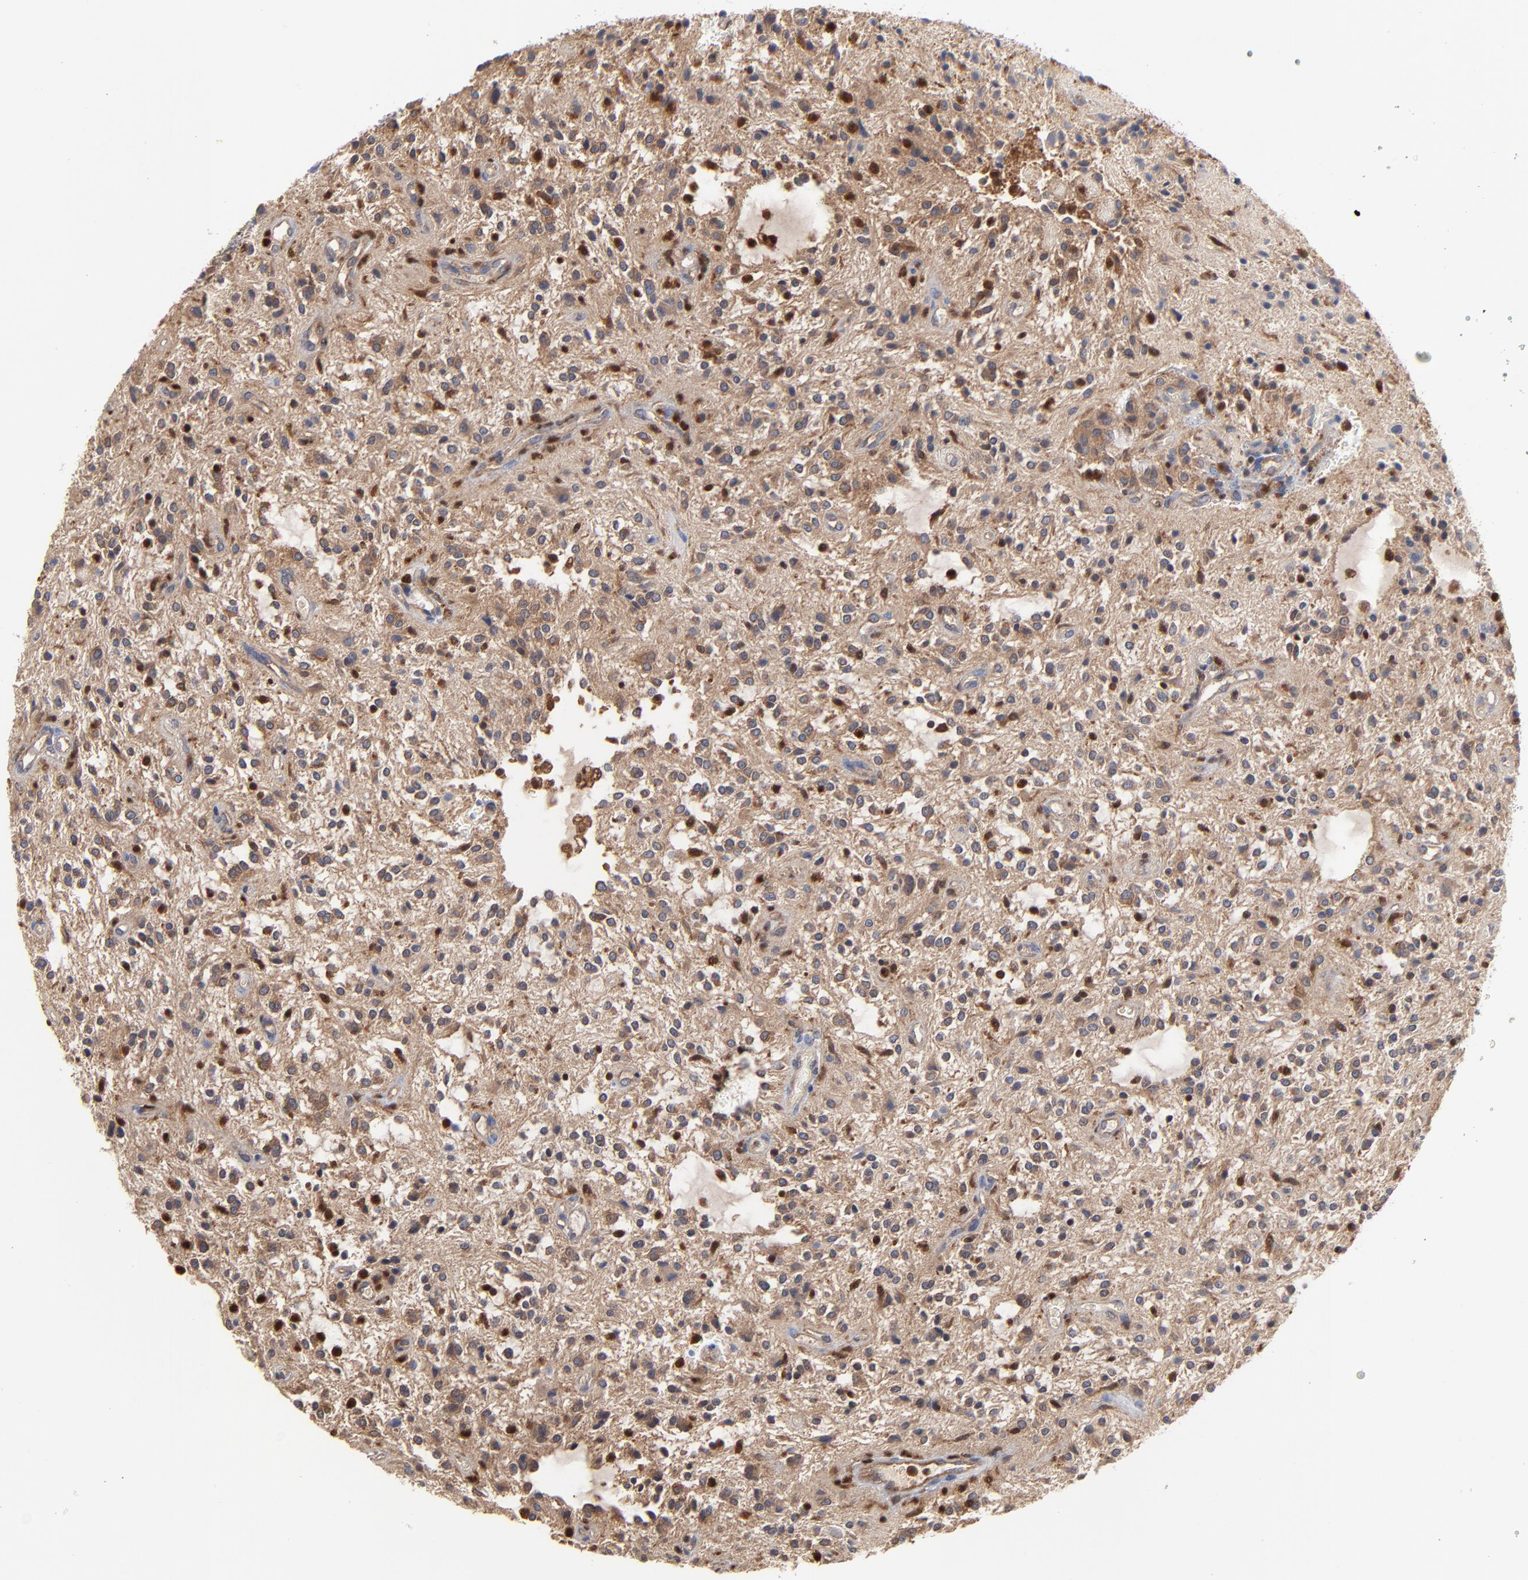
{"staining": {"intensity": "moderate", "quantity": "25%-75%", "location": "cytoplasmic/membranous"}, "tissue": "glioma", "cell_type": "Tumor cells", "image_type": "cancer", "snomed": [{"axis": "morphology", "description": "Glioma, malignant, NOS"}, {"axis": "topography", "description": "Cerebellum"}], "caption": "This image demonstrates immunohistochemistry staining of malignant glioma, with medium moderate cytoplasmic/membranous positivity in about 25%-75% of tumor cells.", "gene": "ARHGEF6", "patient": {"sex": "female", "age": 10}}